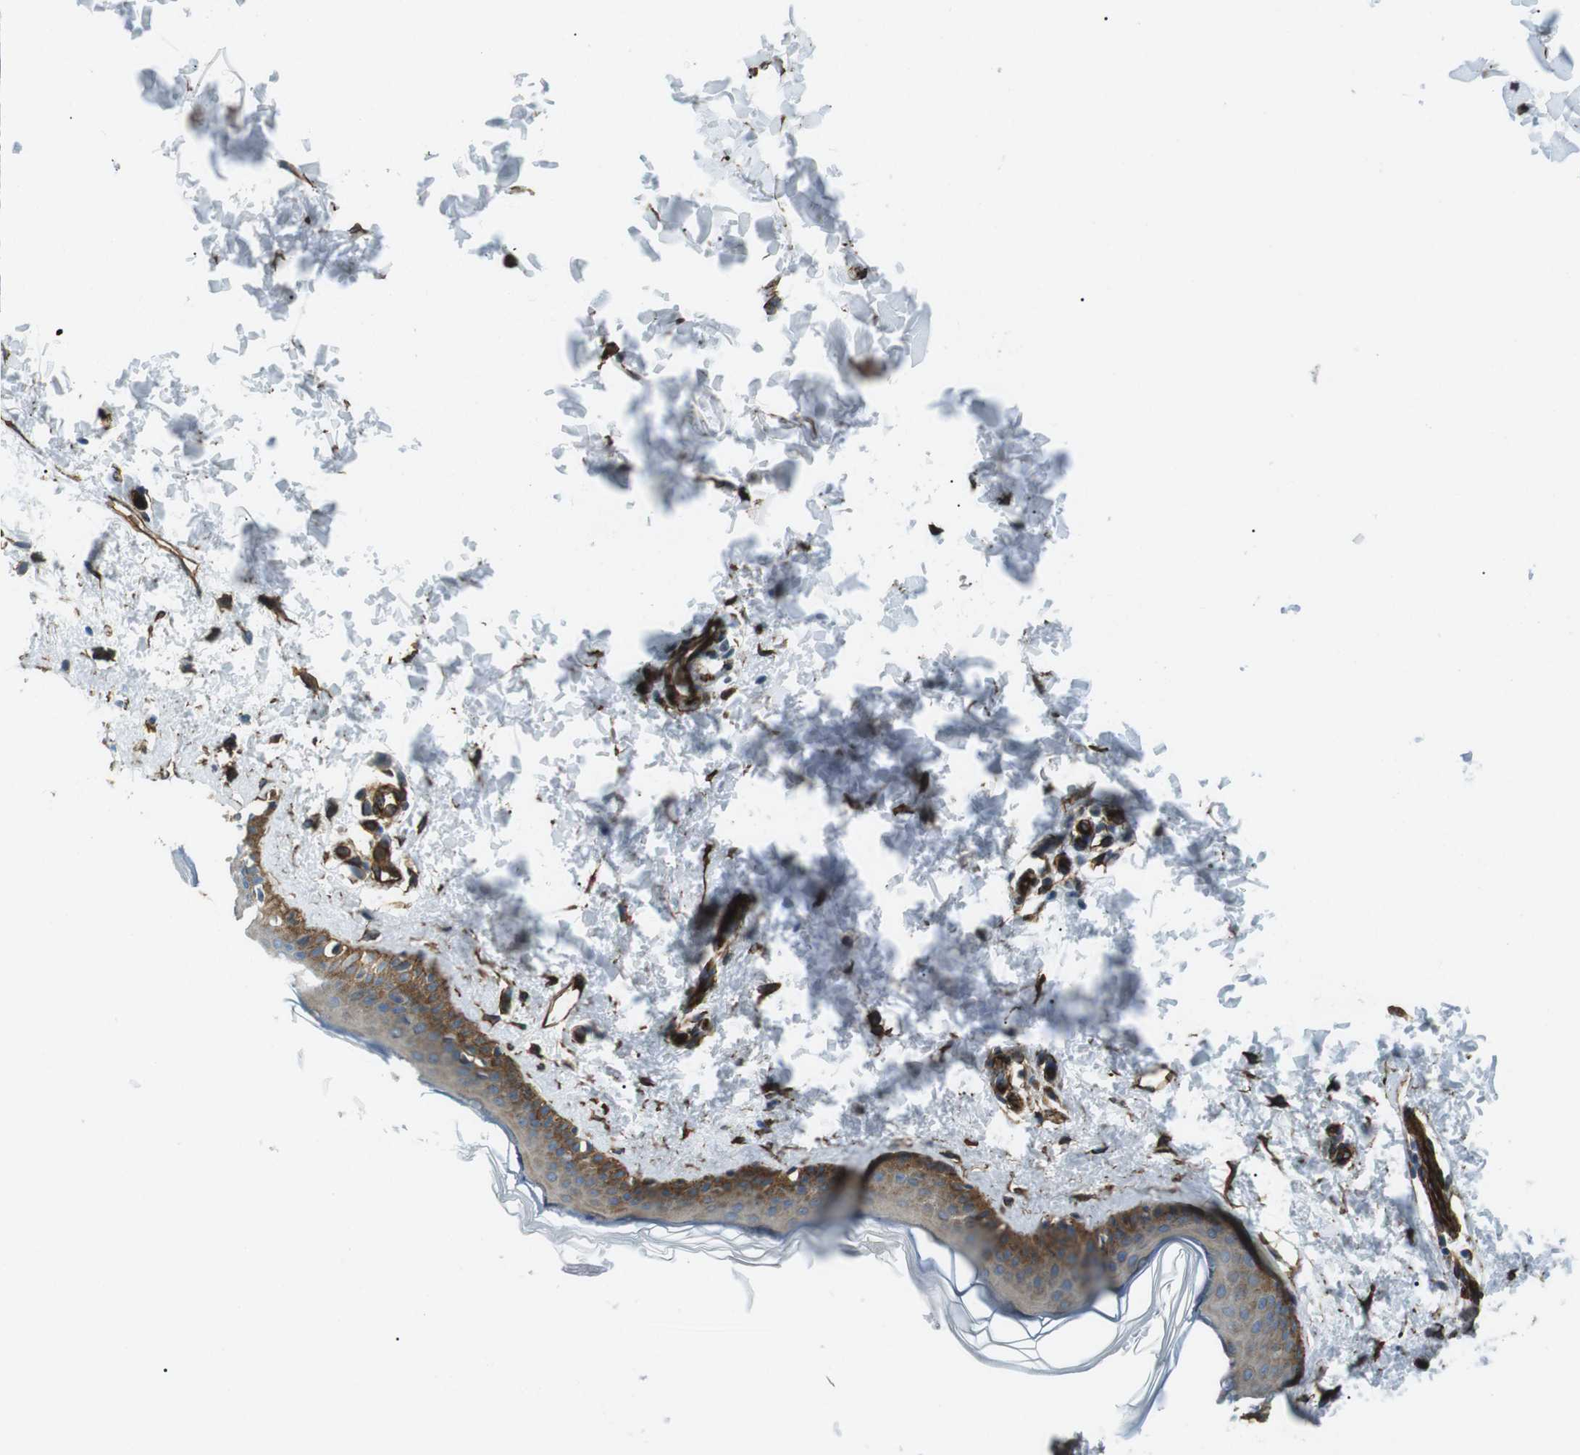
{"staining": {"intensity": "moderate", "quantity": ">75%", "location": "cytoplasmic/membranous"}, "tissue": "skin", "cell_type": "Fibroblasts", "image_type": "normal", "snomed": [{"axis": "morphology", "description": "Normal tissue, NOS"}, {"axis": "topography", "description": "Skin"}], "caption": "Immunohistochemical staining of benign skin exhibits moderate cytoplasmic/membranous protein positivity in about >75% of fibroblasts. Using DAB (3,3'-diaminobenzidine) (brown) and hematoxylin (blue) stains, captured at high magnification using brightfield microscopy.", "gene": "ODR4", "patient": {"sex": "female", "age": 41}}